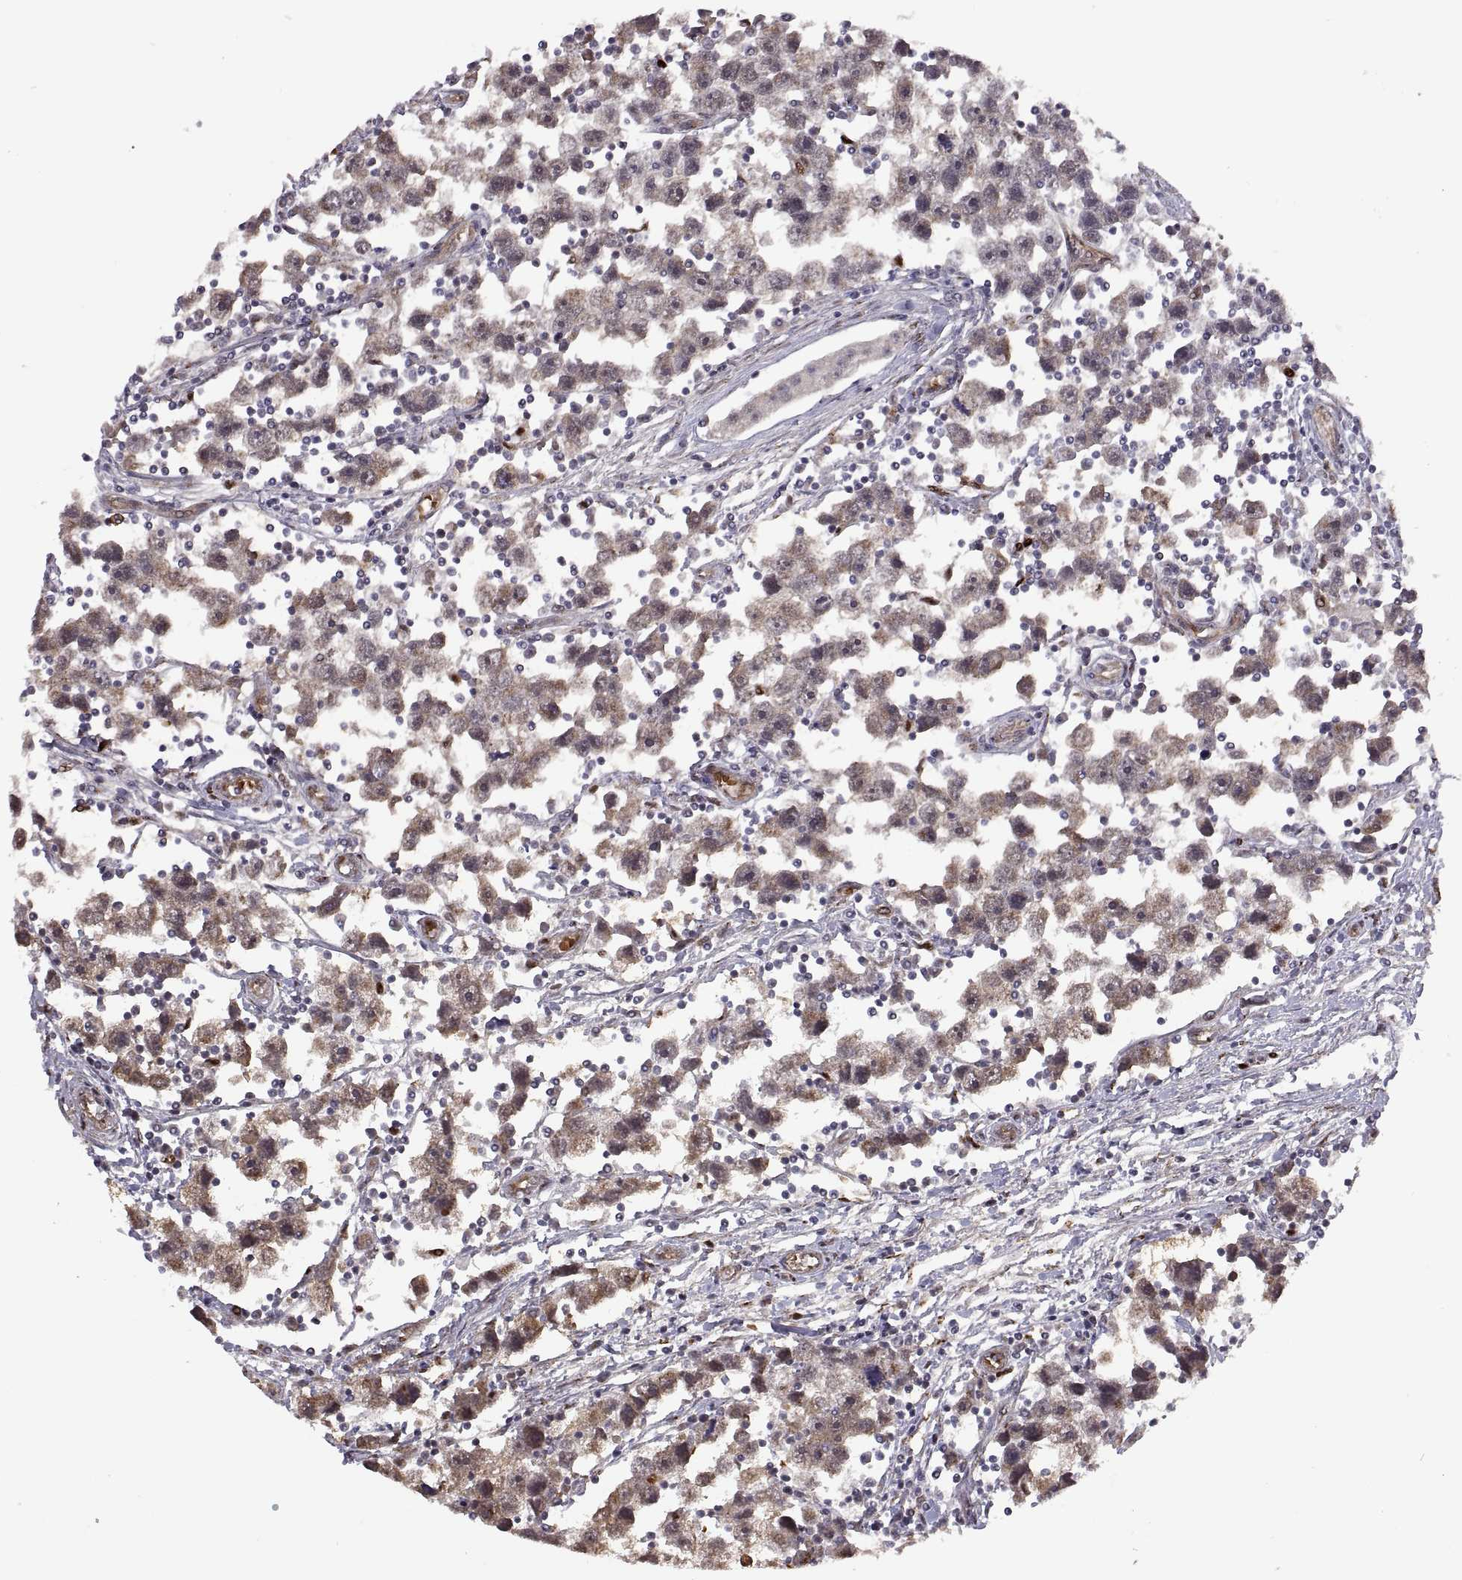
{"staining": {"intensity": "weak", "quantity": ">75%", "location": "cytoplasmic/membranous"}, "tissue": "testis cancer", "cell_type": "Tumor cells", "image_type": "cancer", "snomed": [{"axis": "morphology", "description": "Seminoma, NOS"}, {"axis": "topography", "description": "Testis"}], "caption": "This image shows IHC staining of human testis seminoma, with low weak cytoplasmic/membranous expression in approximately >75% of tumor cells.", "gene": "ARRB1", "patient": {"sex": "male", "age": 30}}